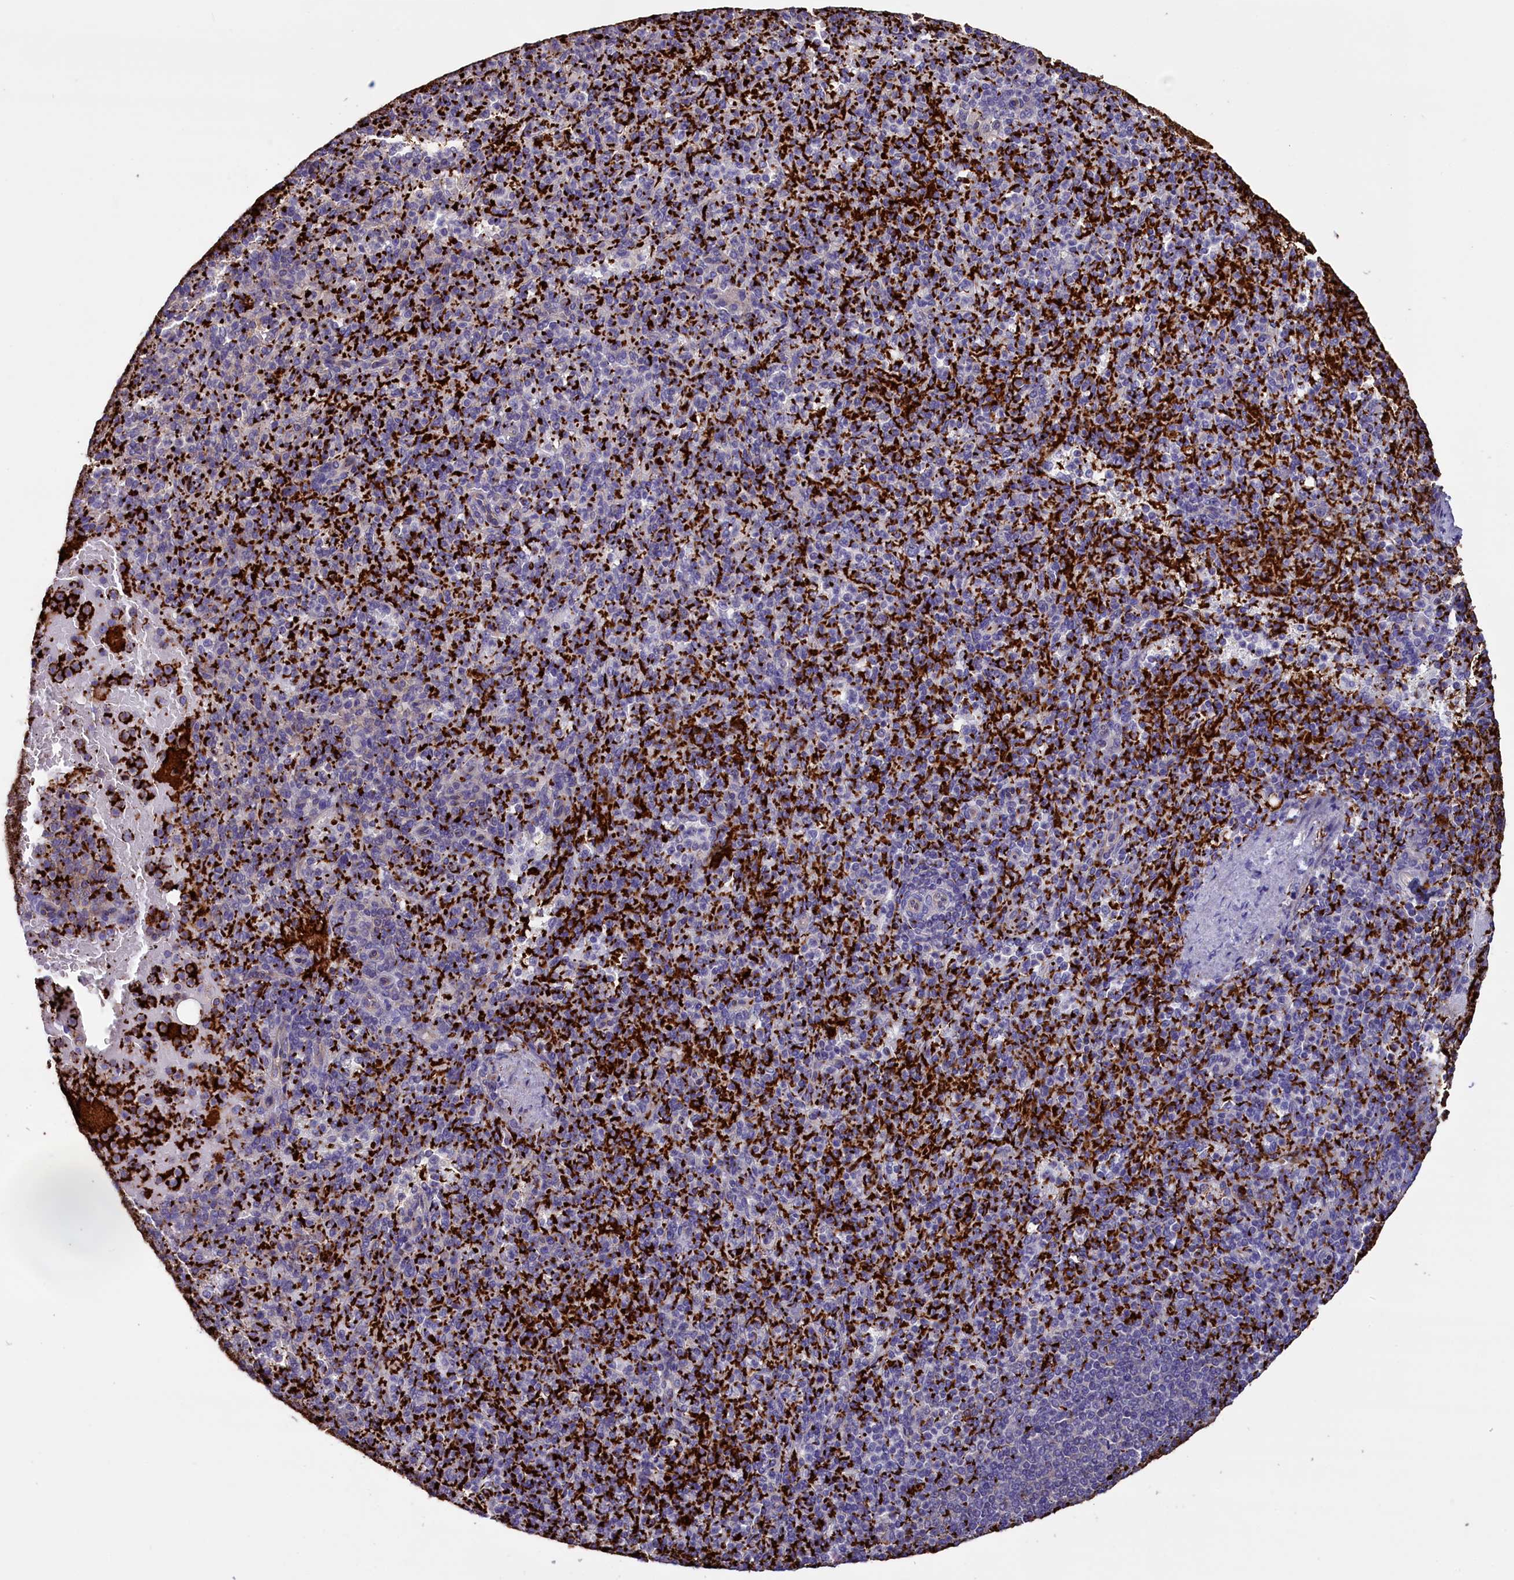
{"staining": {"intensity": "negative", "quantity": "none", "location": "none"}, "tissue": "spleen", "cell_type": "Cells in red pulp", "image_type": "normal", "snomed": [{"axis": "morphology", "description": "Normal tissue, NOS"}, {"axis": "topography", "description": "Spleen"}], "caption": "Immunohistochemistry histopathology image of unremarkable spleen: human spleen stained with DAB shows no significant protein staining in cells in red pulp.", "gene": "HEATR3", "patient": {"sex": "female", "age": 74}}